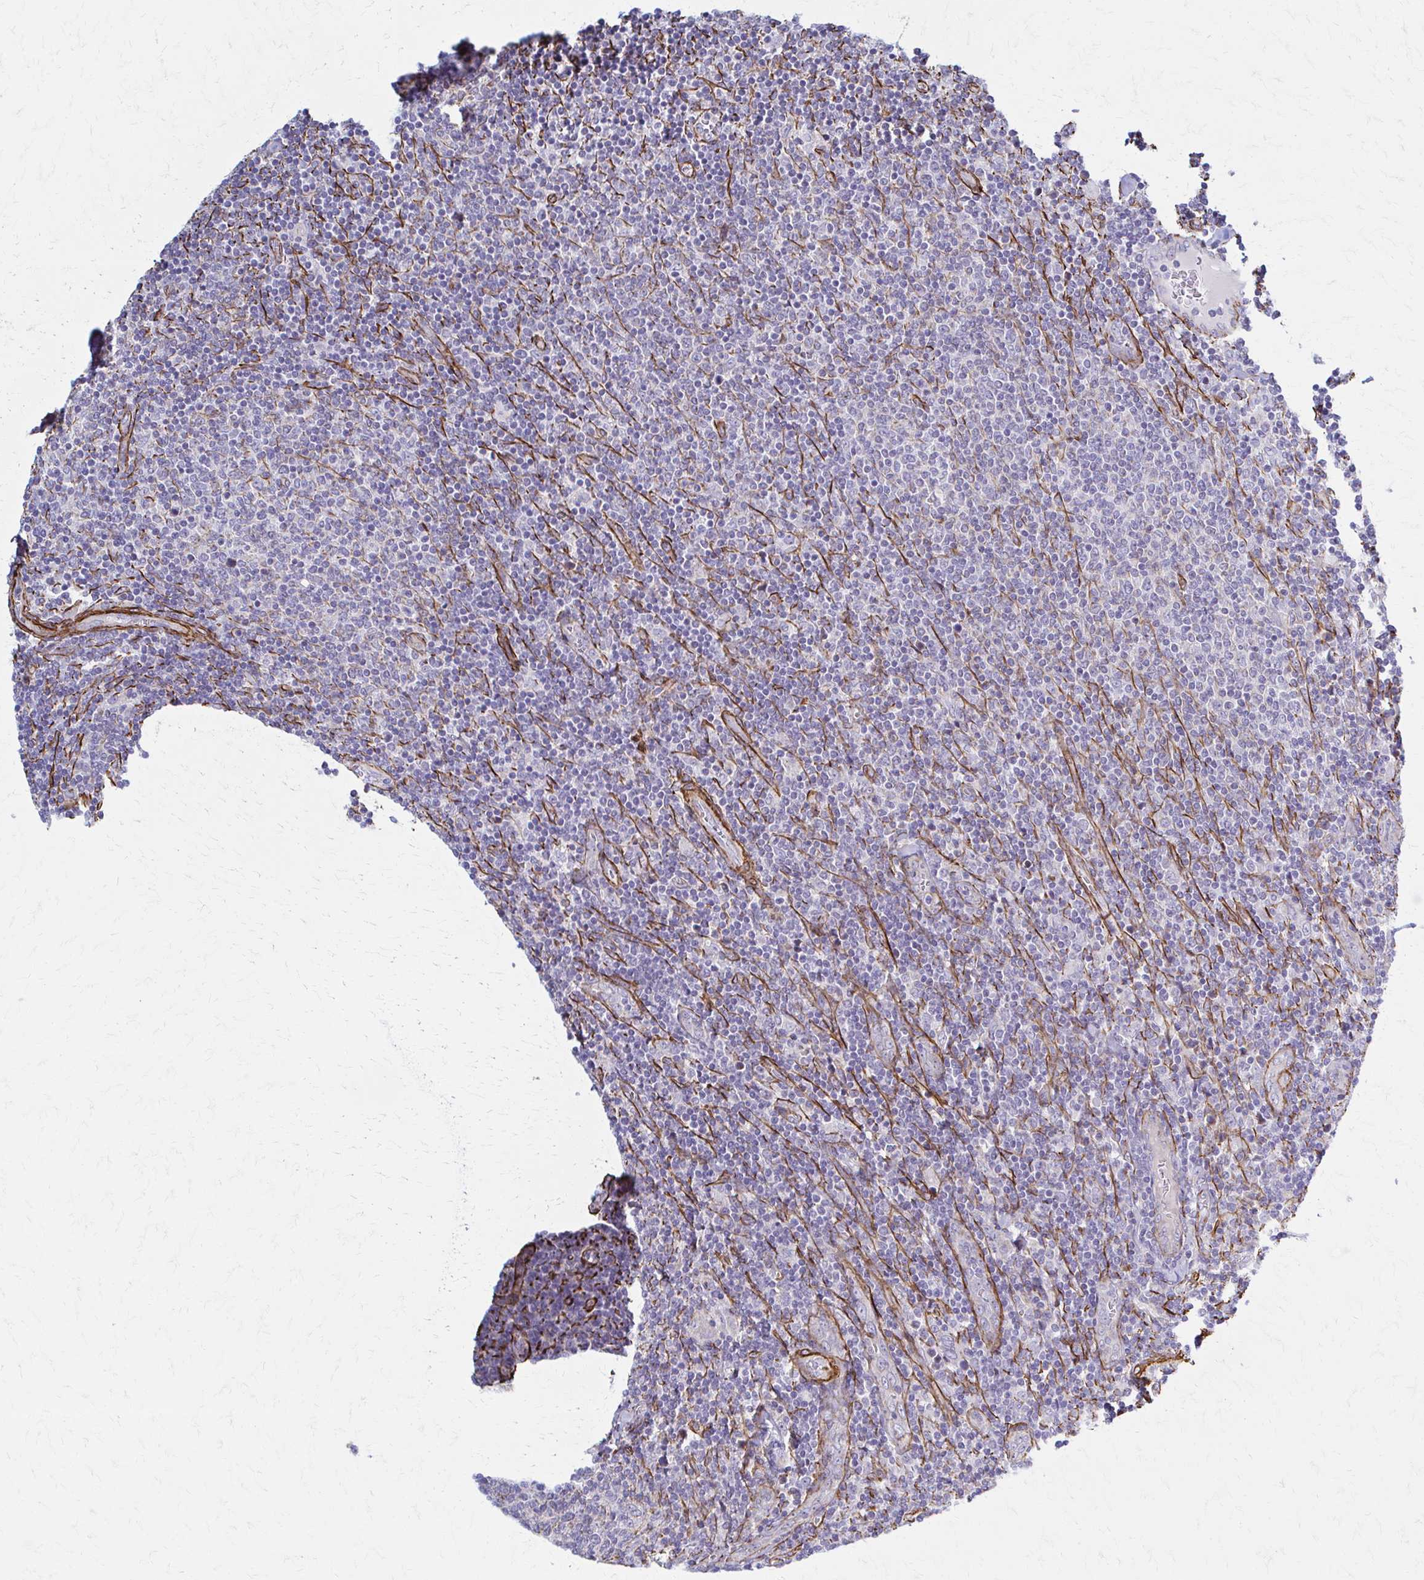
{"staining": {"intensity": "negative", "quantity": "none", "location": "none"}, "tissue": "lymphoma", "cell_type": "Tumor cells", "image_type": "cancer", "snomed": [{"axis": "morphology", "description": "Malignant lymphoma, non-Hodgkin's type, Low grade"}, {"axis": "topography", "description": "Lymph node"}], "caption": "High power microscopy histopathology image of an IHC photomicrograph of lymphoma, revealing no significant staining in tumor cells. (Brightfield microscopy of DAB (3,3'-diaminobenzidine) immunohistochemistry (IHC) at high magnification).", "gene": "TIMMDC1", "patient": {"sex": "male", "age": 52}}